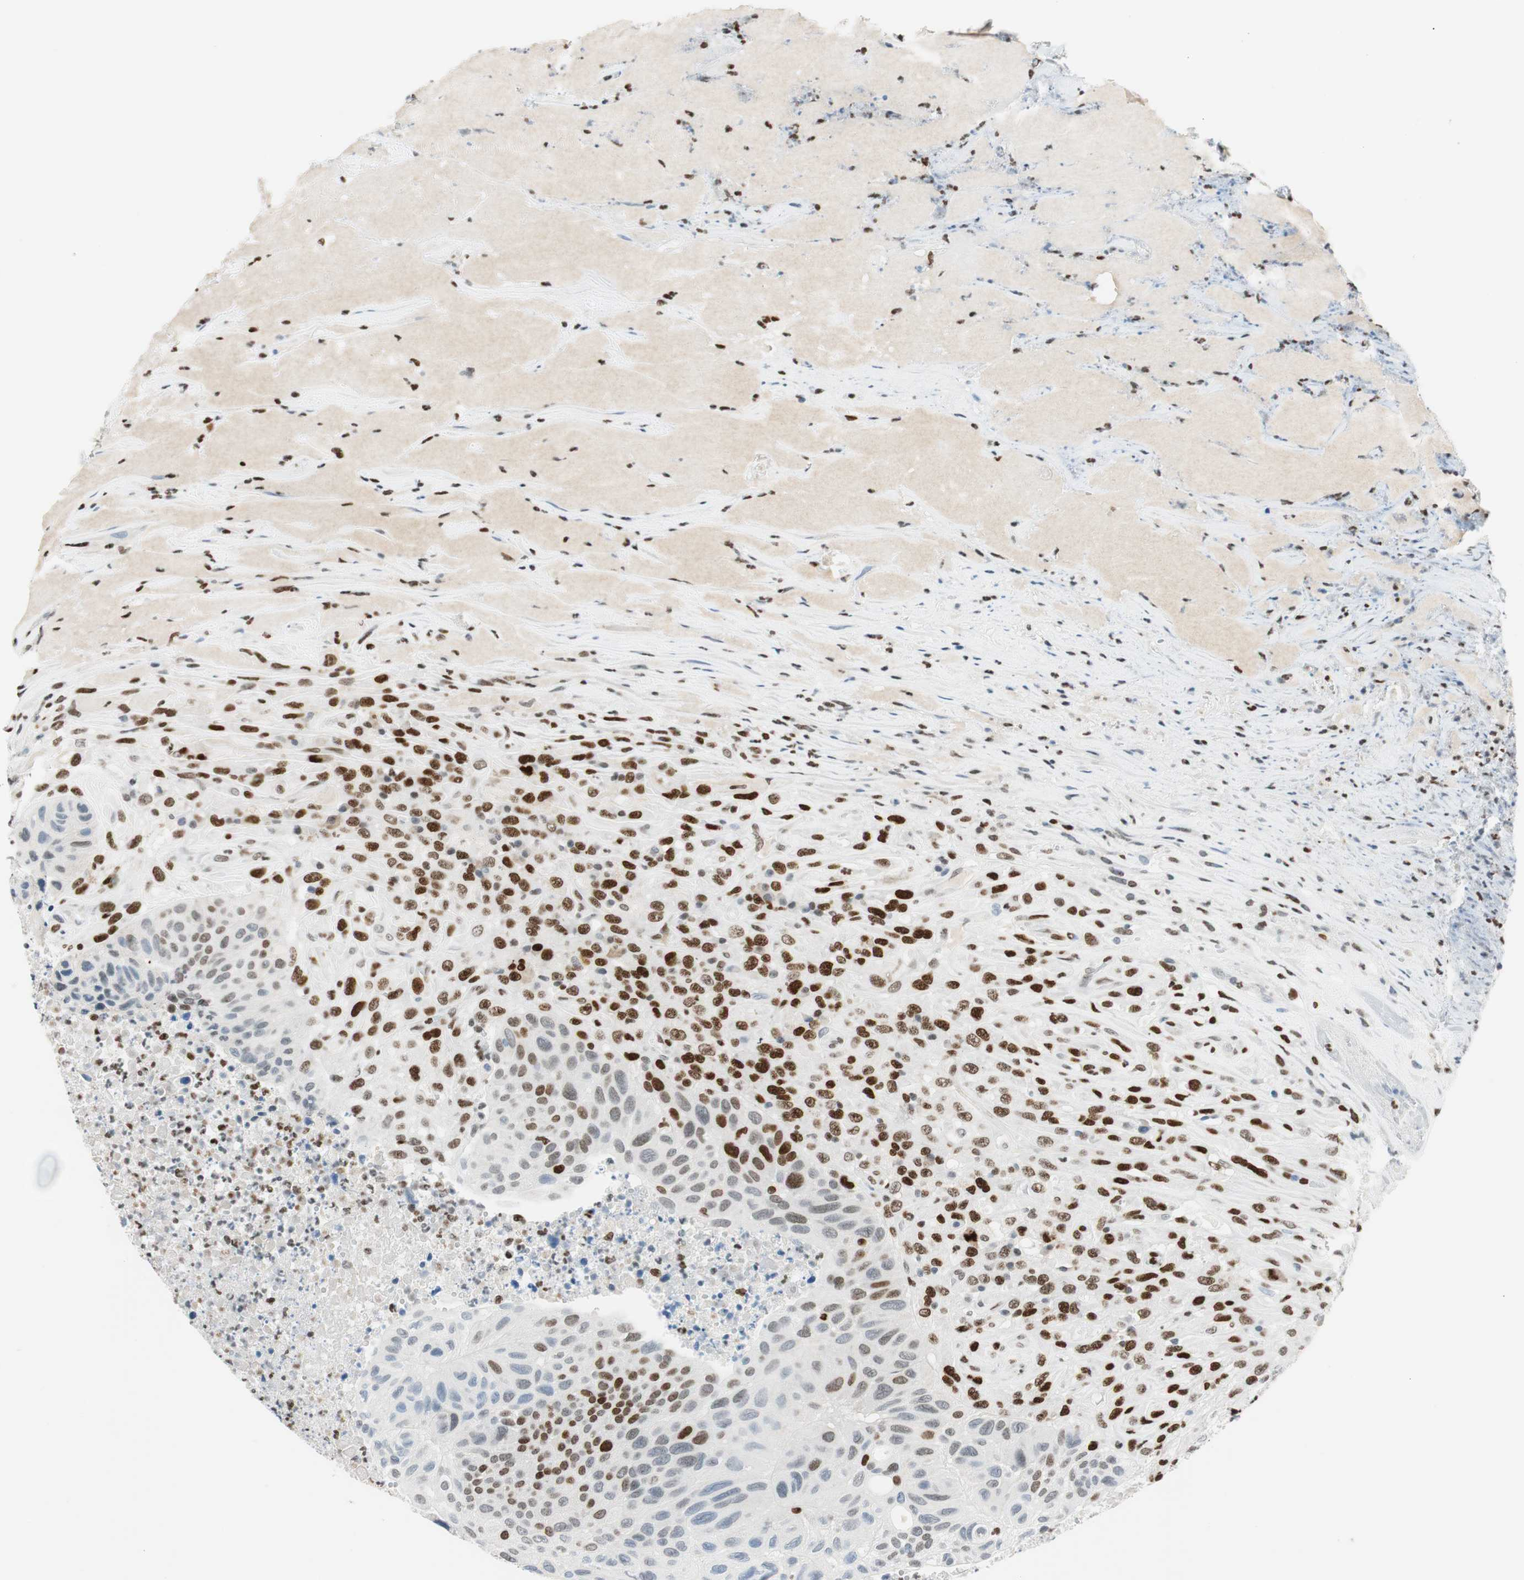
{"staining": {"intensity": "strong", "quantity": "25%-75%", "location": "nuclear"}, "tissue": "urothelial cancer", "cell_type": "Tumor cells", "image_type": "cancer", "snomed": [{"axis": "morphology", "description": "Urothelial carcinoma, High grade"}, {"axis": "topography", "description": "Urinary bladder"}], "caption": "The image exhibits staining of high-grade urothelial carcinoma, revealing strong nuclear protein positivity (brown color) within tumor cells. Using DAB (3,3'-diaminobenzidine) (brown) and hematoxylin (blue) stains, captured at high magnification using brightfield microscopy.", "gene": "EZH2", "patient": {"sex": "male", "age": 66}}